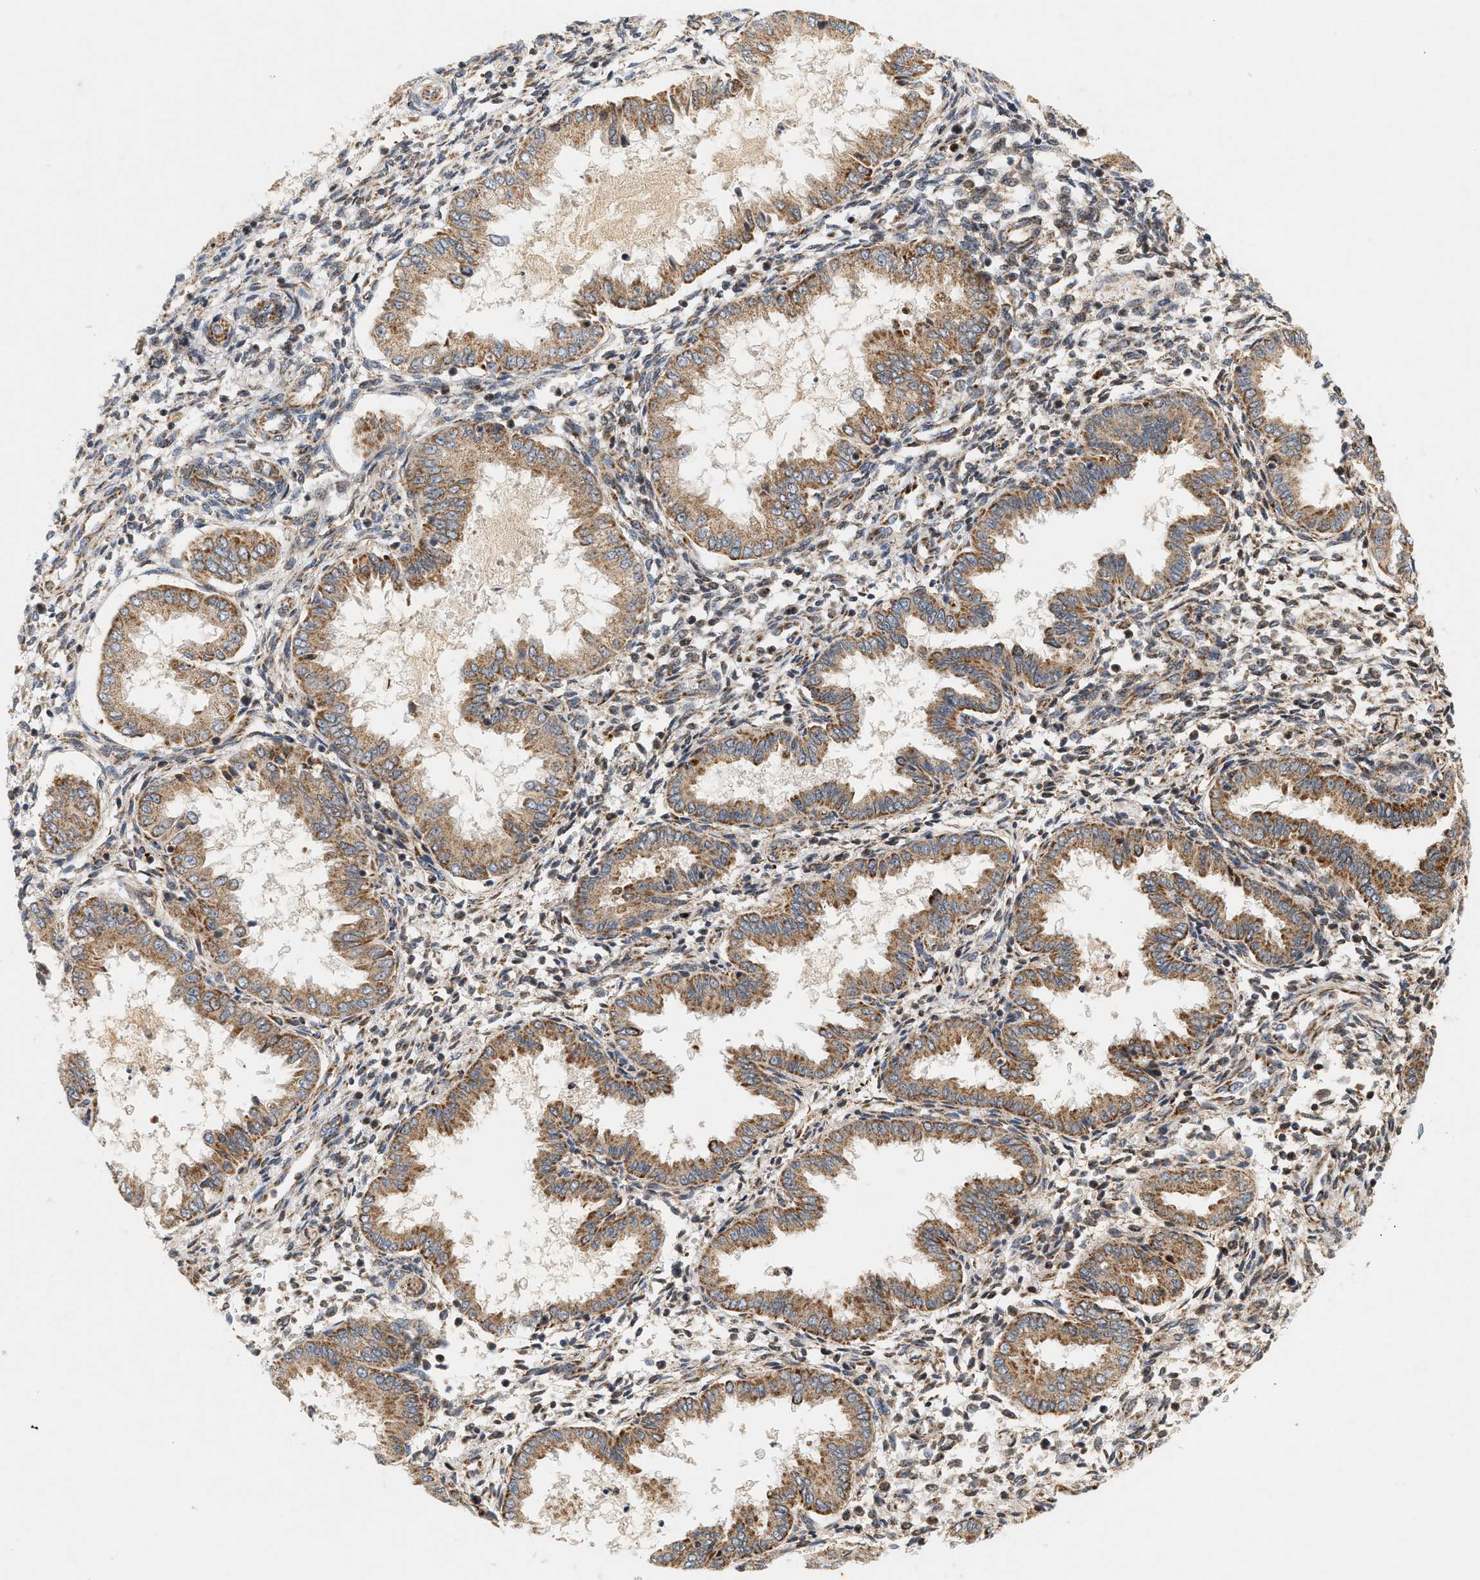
{"staining": {"intensity": "moderate", "quantity": "25%-75%", "location": "cytoplasmic/membranous"}, "tissue": "endometrium", "cell_type": "Cells in endometrial stroma", "image_type": "normal", "snomed": [{"axis": "morphology", "description": "Normal tissue, NOS"}, {"axis": "topography", "description": "Endometrium"}], "caption": "Immunohistochemistry (IHC) image of benign endometrium: human endometrium stained using IHC shows medium levels of moderate protein expression localized specifically in the cytoplasmic/membranous of cells in endometrial stroma, appearing as a cytoplasmic/membranous brown color.", "gene": "MCU", "patient": {"sex": "female", "age": 33}}